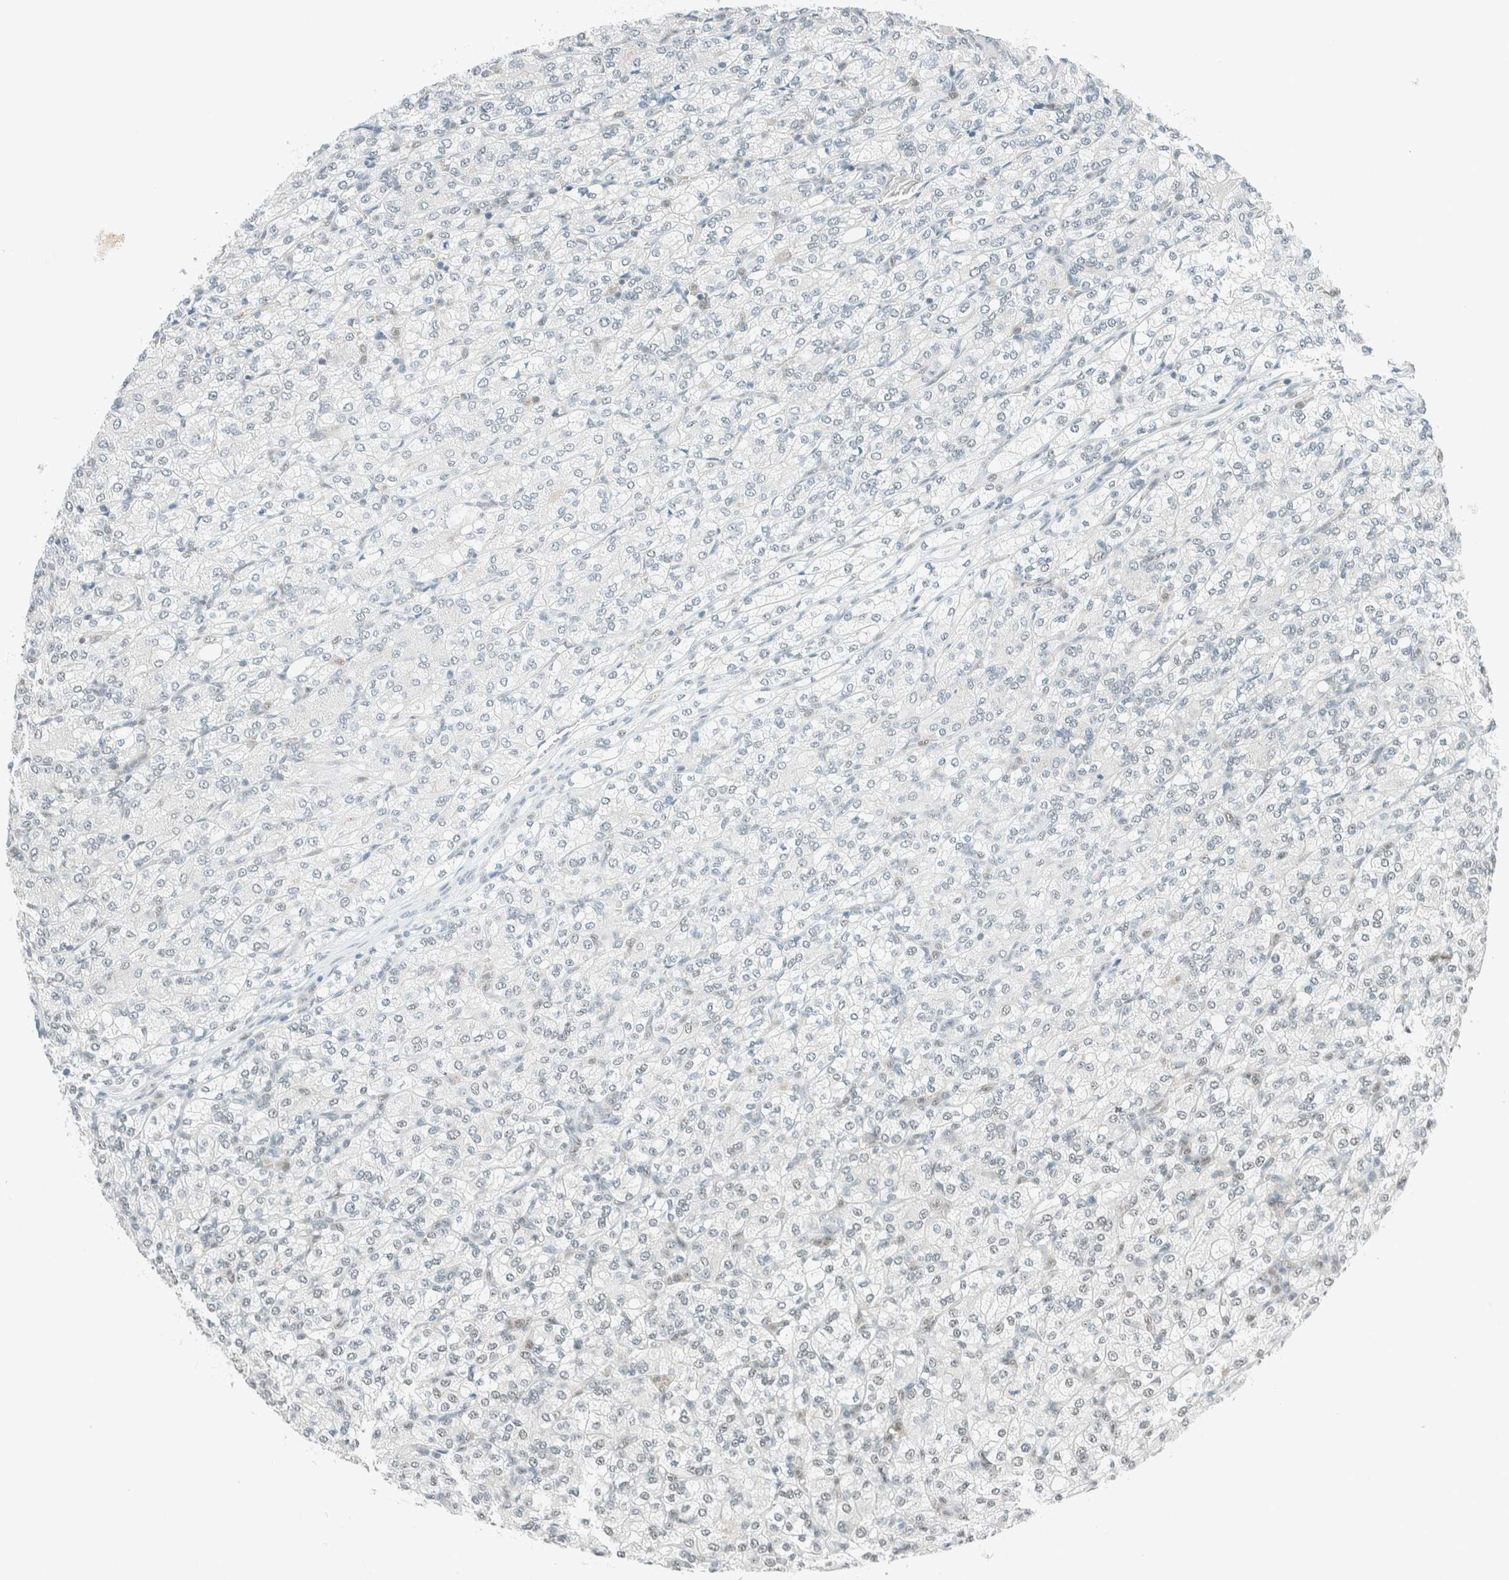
{"staining": {"intensity": "weak", "quantity": "<25%", "location": "nuclear"}, "tissue": "renal cancer", "cell_type": "Tumor cells", "image_type": "cancer", "snomed": [{"axis": "morphology", "description": "Adenocarcinoma, NOS"}, {"axis": "topography", "description": "Kidney"}], "caption": "Tumor cells show no significant positivity in renal cancer (adenocarcinoma).", "gene": "CYSRT1", "patient": {"sex": "male", "age": 77}}